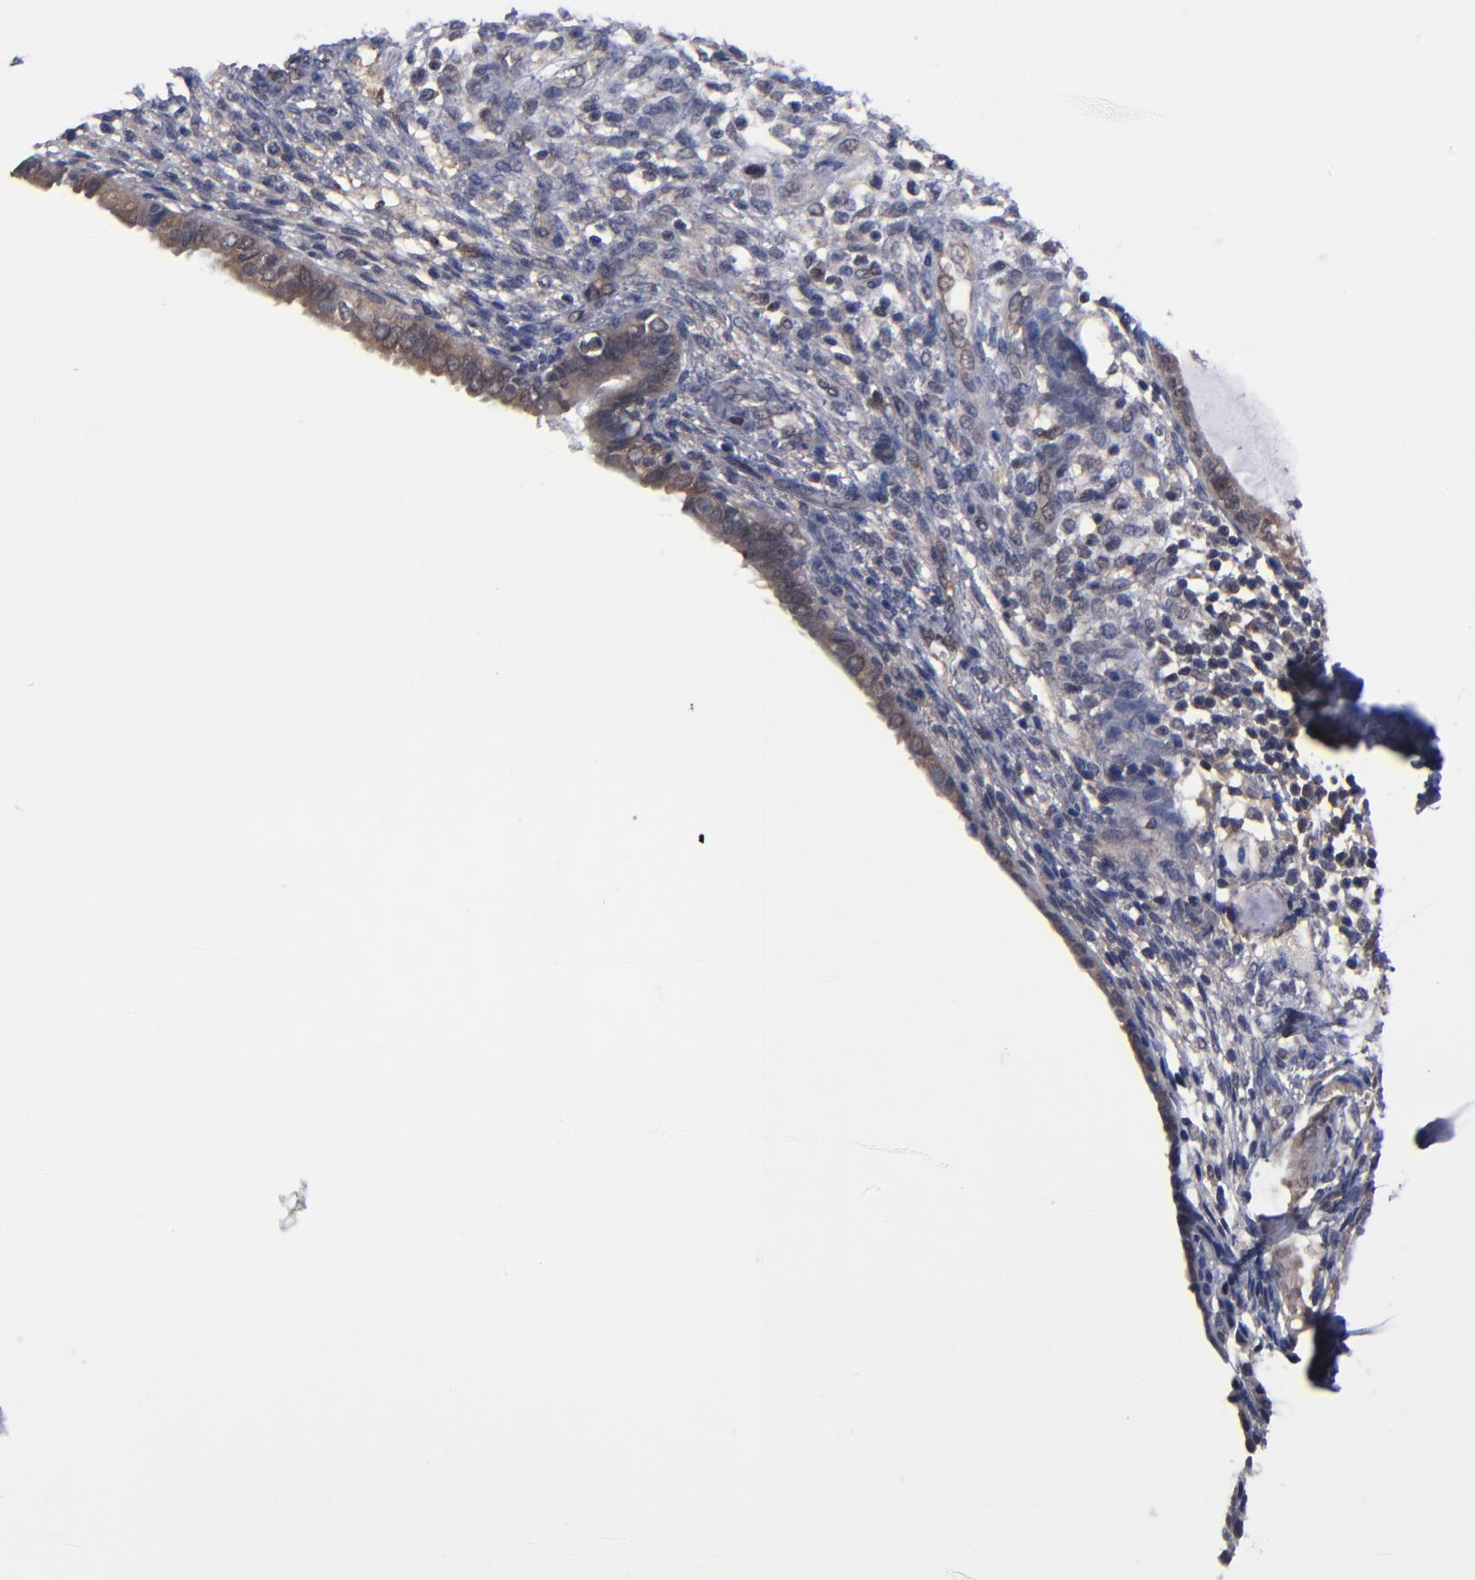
{"staining": {"intensity": "weak", "quantity": "<25%", "location": "cytoplasmic/membranous"}, "tissue": "endometrium", "cell_type": "Cells in endometrial stroma", "image_type": "normal", "snomed": [{"axis": "morphology", "description": "Normal tissue, NOS"}, {"axis": "topography", "description": "Endometrium"}], "caption": "Immunohistochemistry photomicrograph of normal endometrium: endometrium stained with DAB (3,3'-diaminobenzidine) demonstrates no significant protein expression in cells in endometrial stroma.", "gene": "ALG13", "patient": {"sex": "female", "age": 72}}